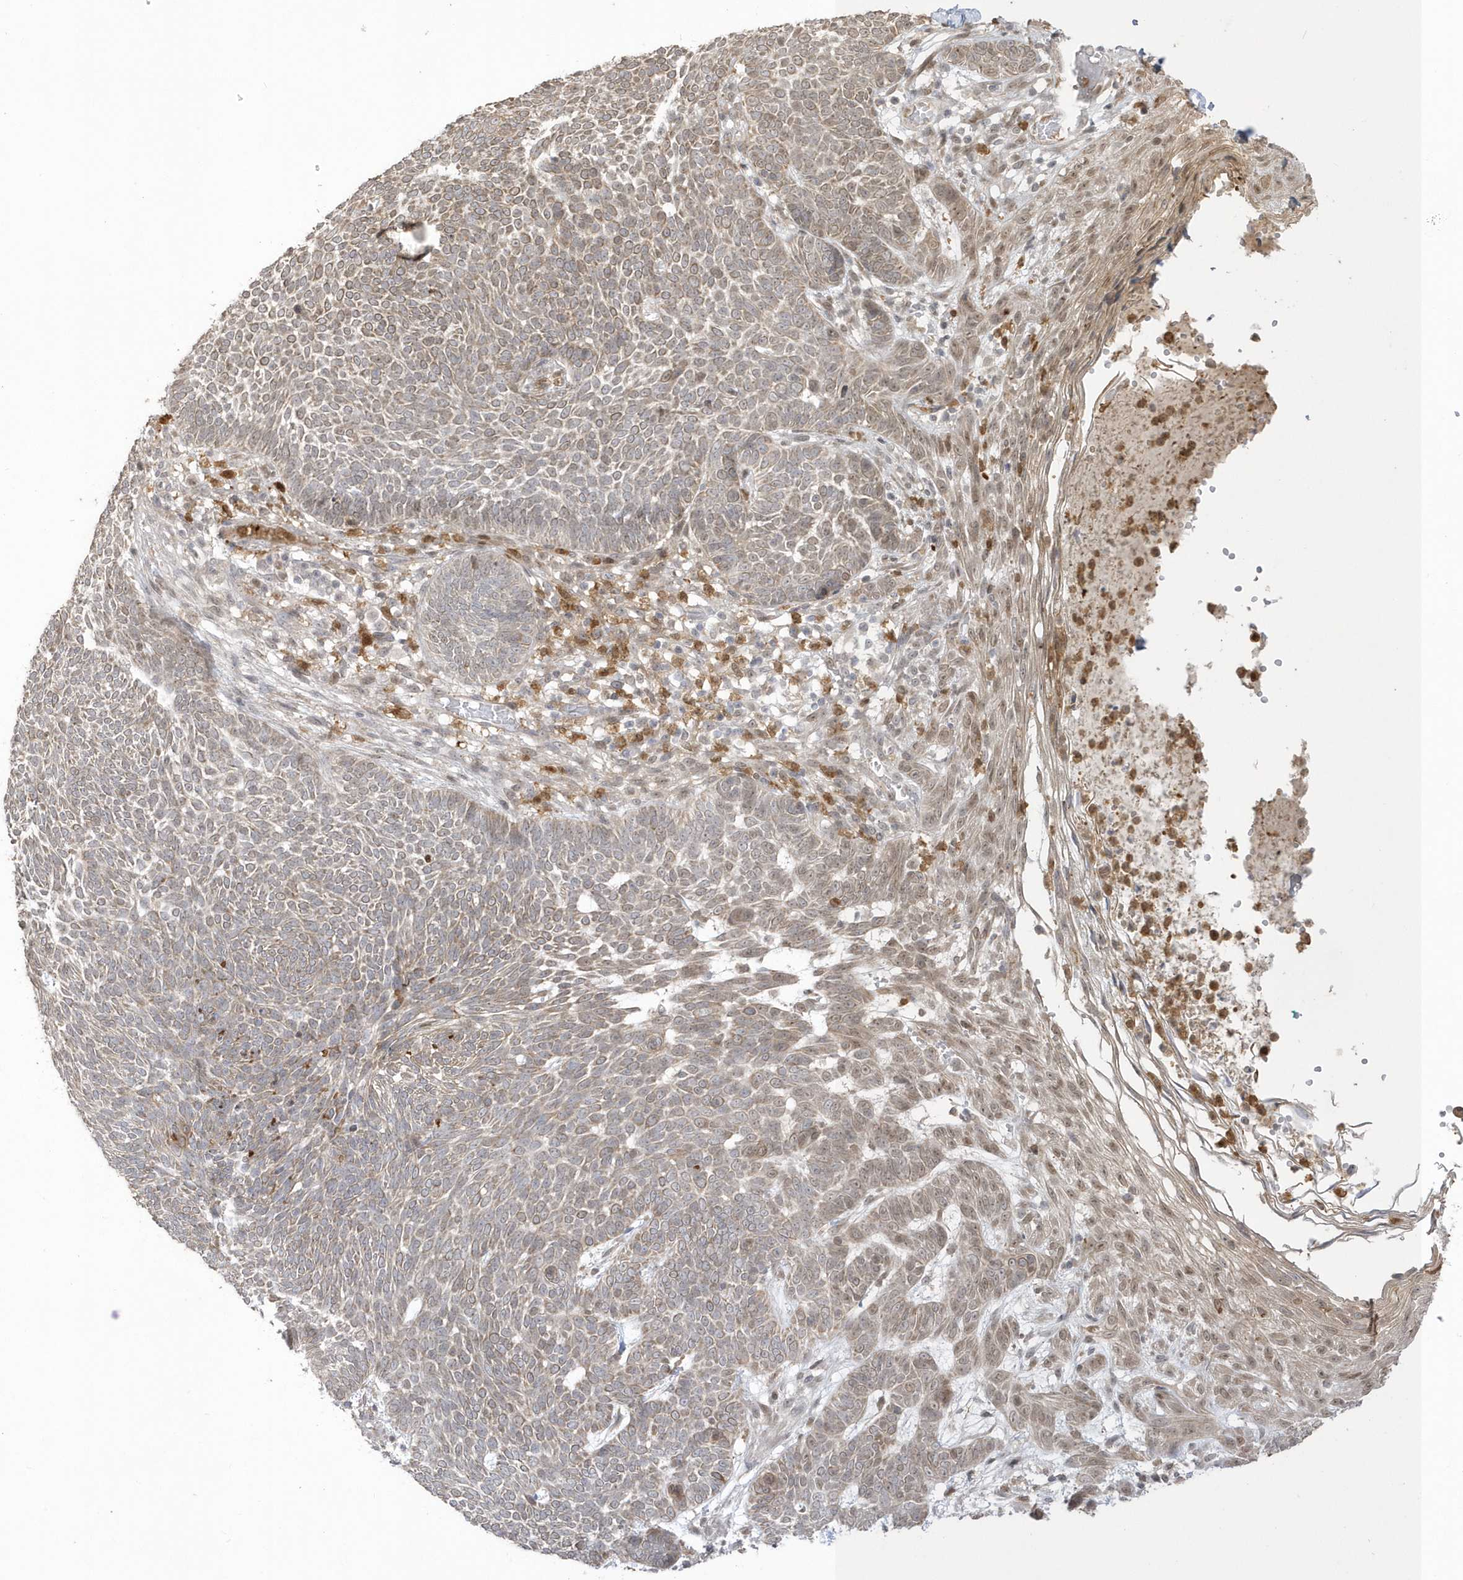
{"staining": {"intensity": "weak", "quantity": ">75%", "location": "cytoplasmic/membranous"}, "tissue": "skin cancer", "cell_type": "Tumor cells", "image_type": "cancer", "snomed": [{"axis": "morphology", "description": "Normal tissue, NOS"}, {"axis": "morphology", "description": "Basal cell carcinoma"}, {"axis": "topography", "description": "Skin"}], "caption": "Protein analysis of skin cancer tissue shows weak cytoplasmic/membranous staining in approximately >75% of tumor cells. The protein is shown in brown color, while the nuclei are stained blue.", "gene": "NAF1", "patient": {"sex": "male", "age": 64}}